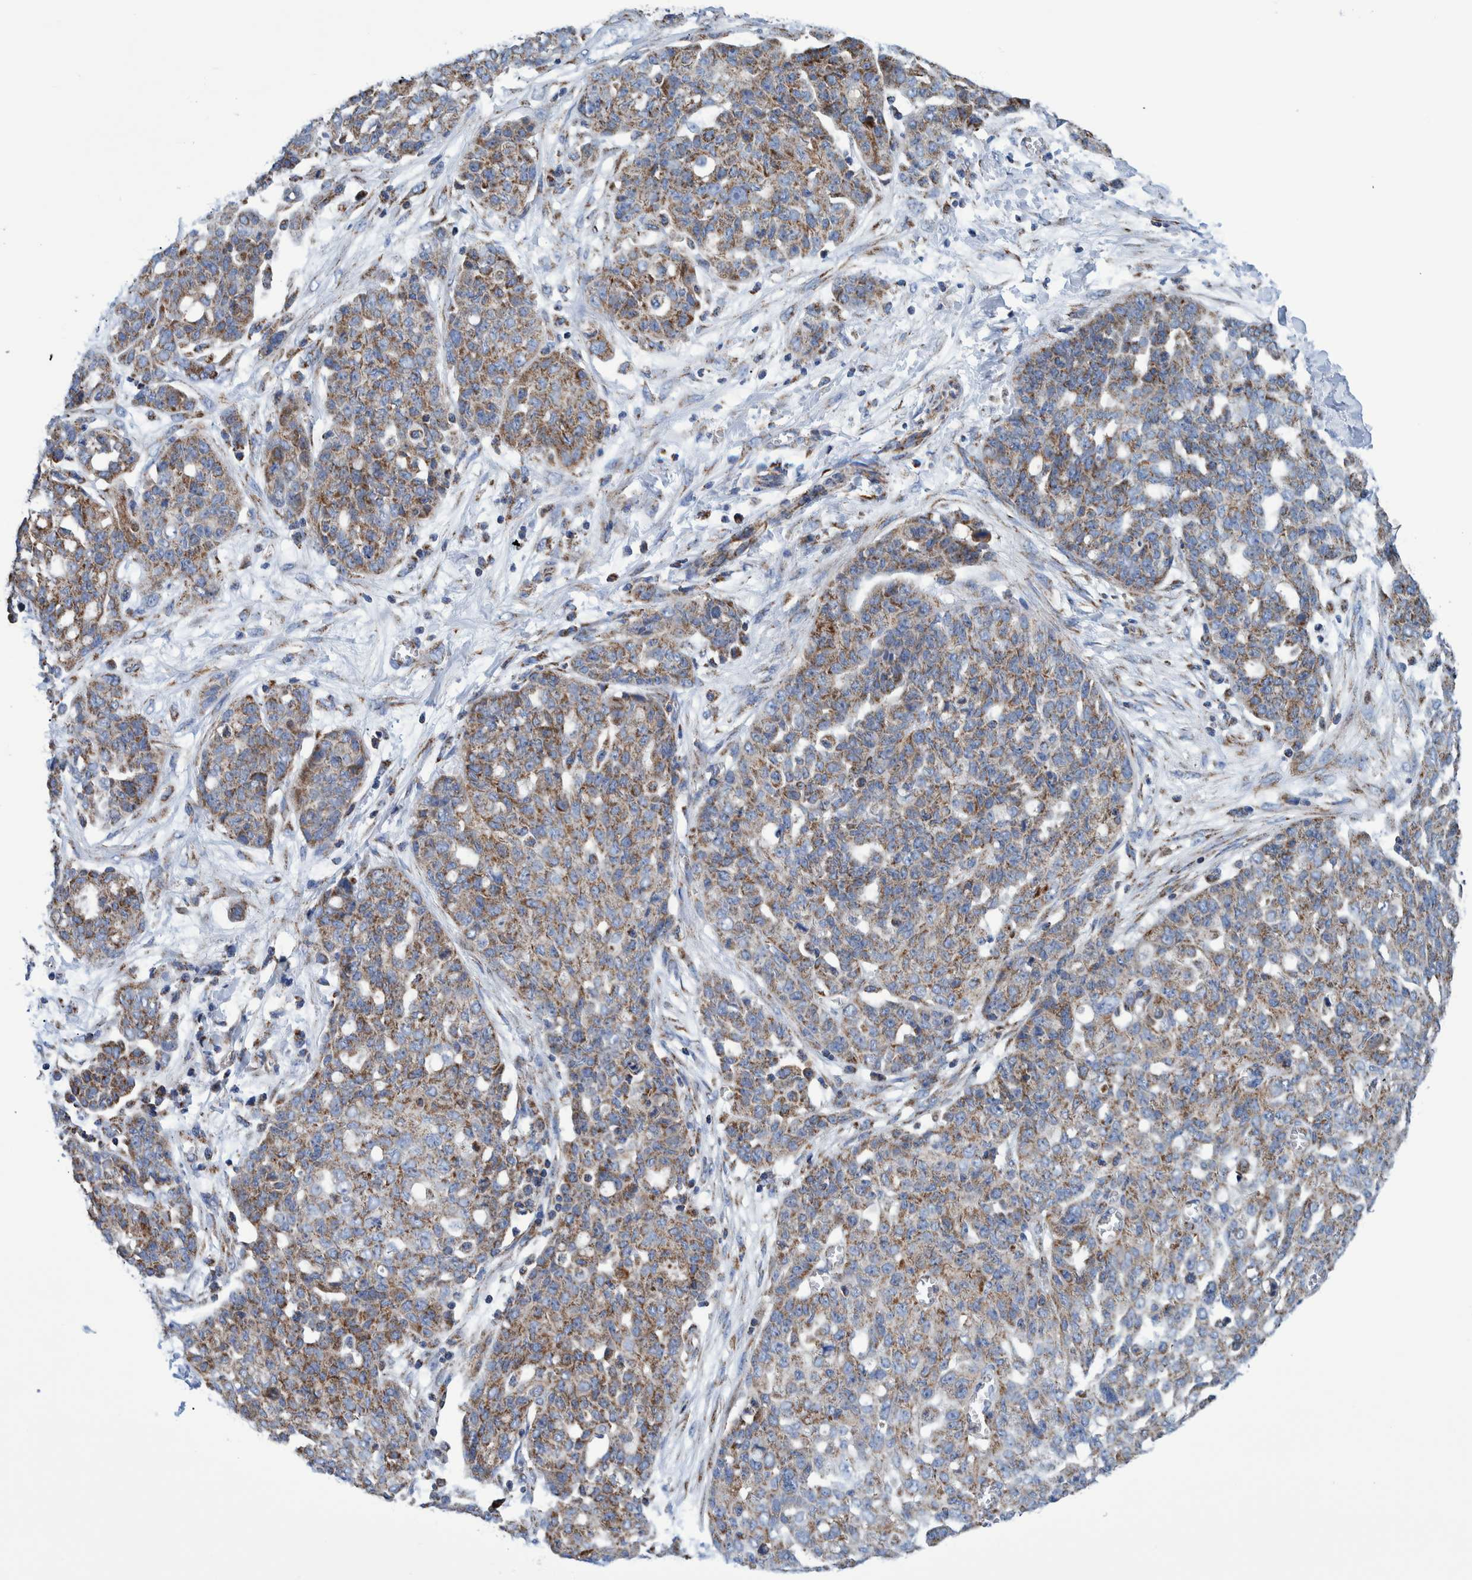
{"staining": {"intensity": "moderate", "quantity": ">75%", "location": "cytoplasmic/membranous"}, "tissue": "ovarian cancer", "cell_type": "Tumor cells", "image_type": "cancer", "snomed": [{"axis": "morphology", "description": "Cystadenocarcinoma, serous, NOS"}, {"axis": "topography", "description": "Soft tissue"}, {"axis": "topography", "description": "Ovary"}], "caption": "The image demonstrates immunohistochemical staining of ovarian serous cystadenocarcinoma. There is moderate cytoplasmic/membranous staining is identified in approximately >75% of tumor cells.", "gene": "BZW2", "patient": {"sex": "female", "age": 57}}